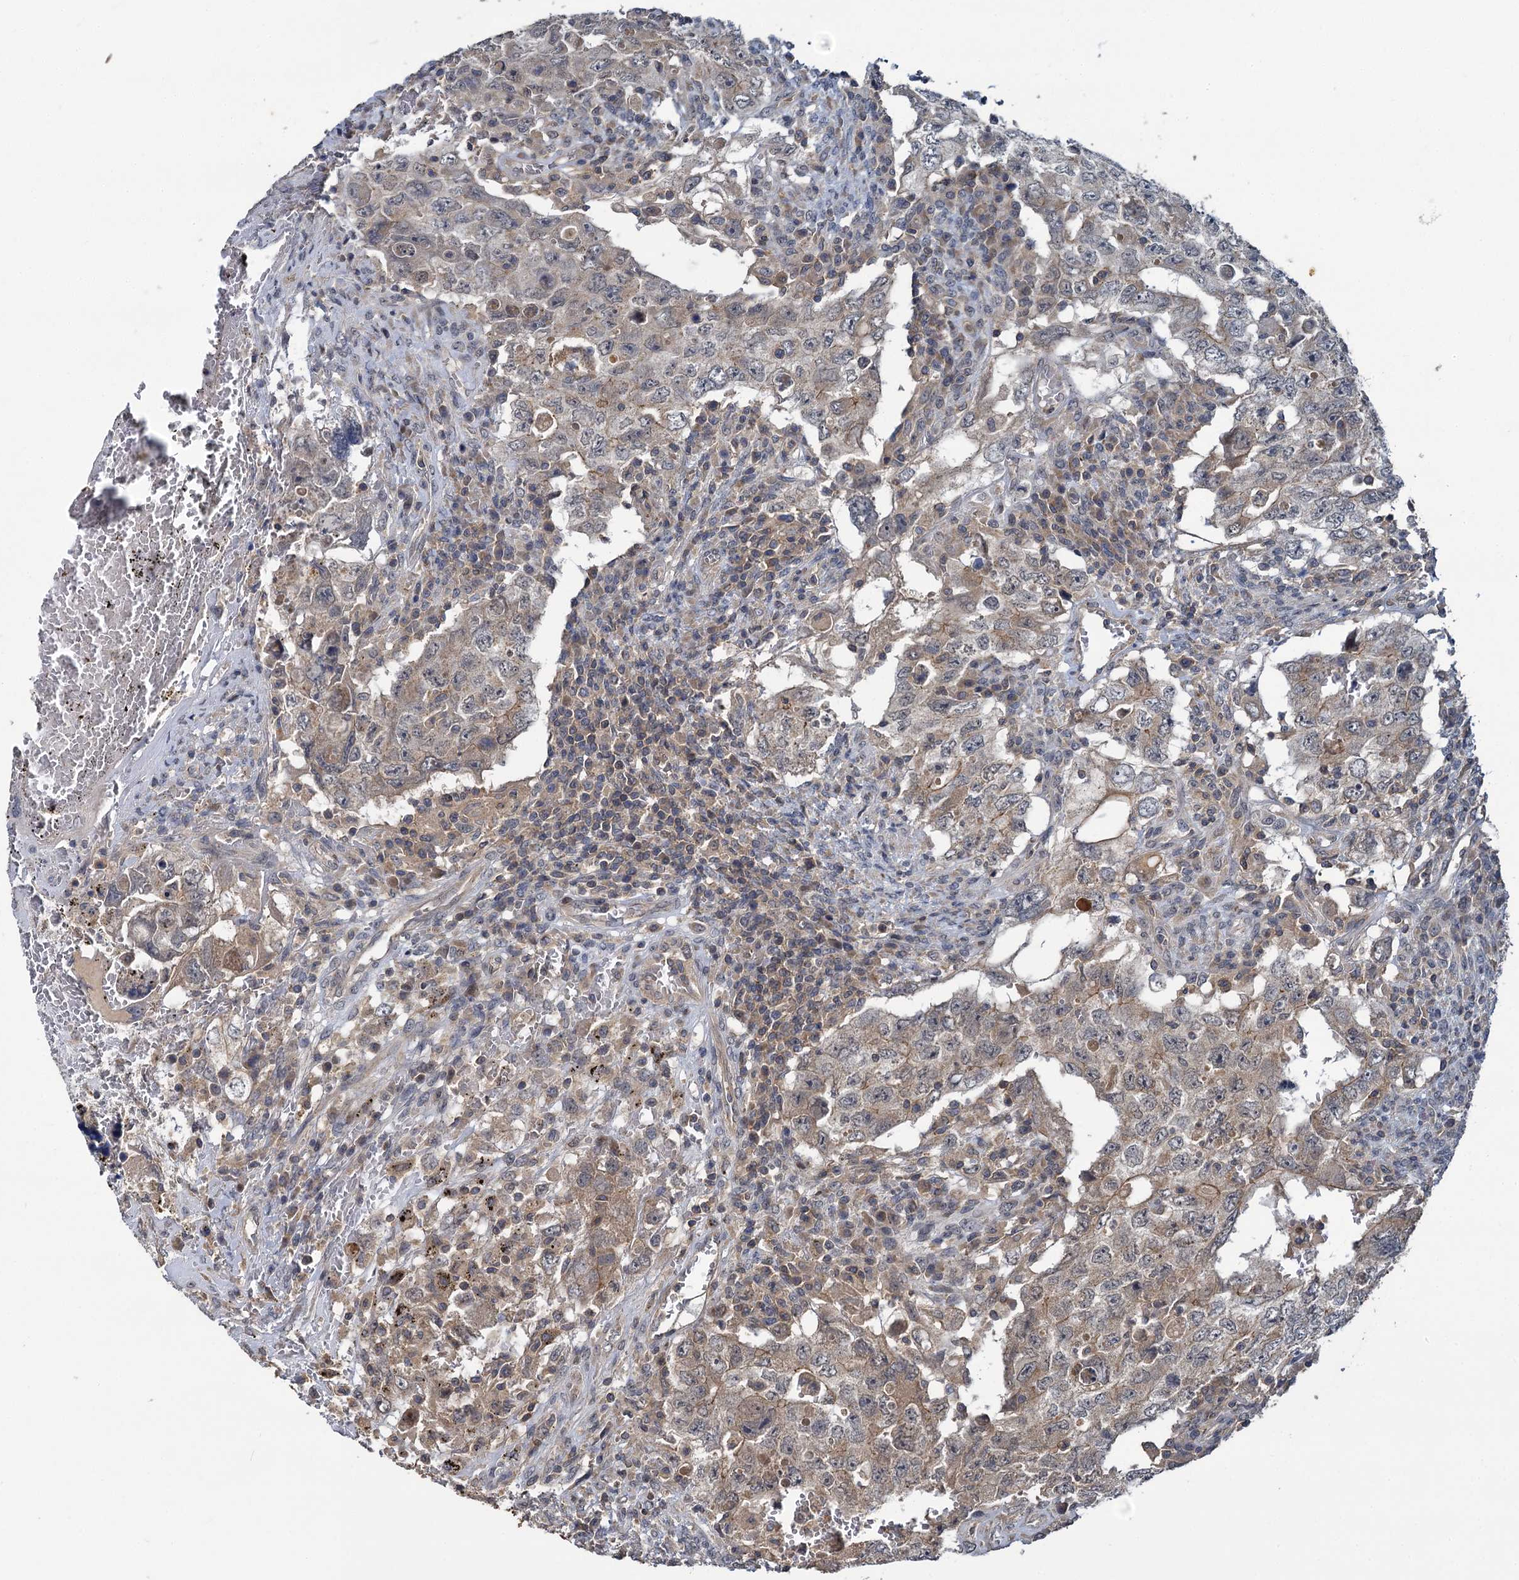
{"staining": {"intensity": "weak", "quantity": ">75%", "location": "cytoplasmic/membranous"}, "tissue": "testis cancer", "cell_type": "Tumor cells", "image_type": "cancer", "snomed": [{"axis": "morphology", "description": "Carcinoma, Embryonal, NOS"}, {"axis": "topography", "description": "Testis"}], "caption": "Protein expression analysis of human testis cancer reveals weak cytoplasmic/membranous positivity in about >75% of tumor cells.", "gene": "TMEM39A", "patient": {"sex": "male", "age": 26}}